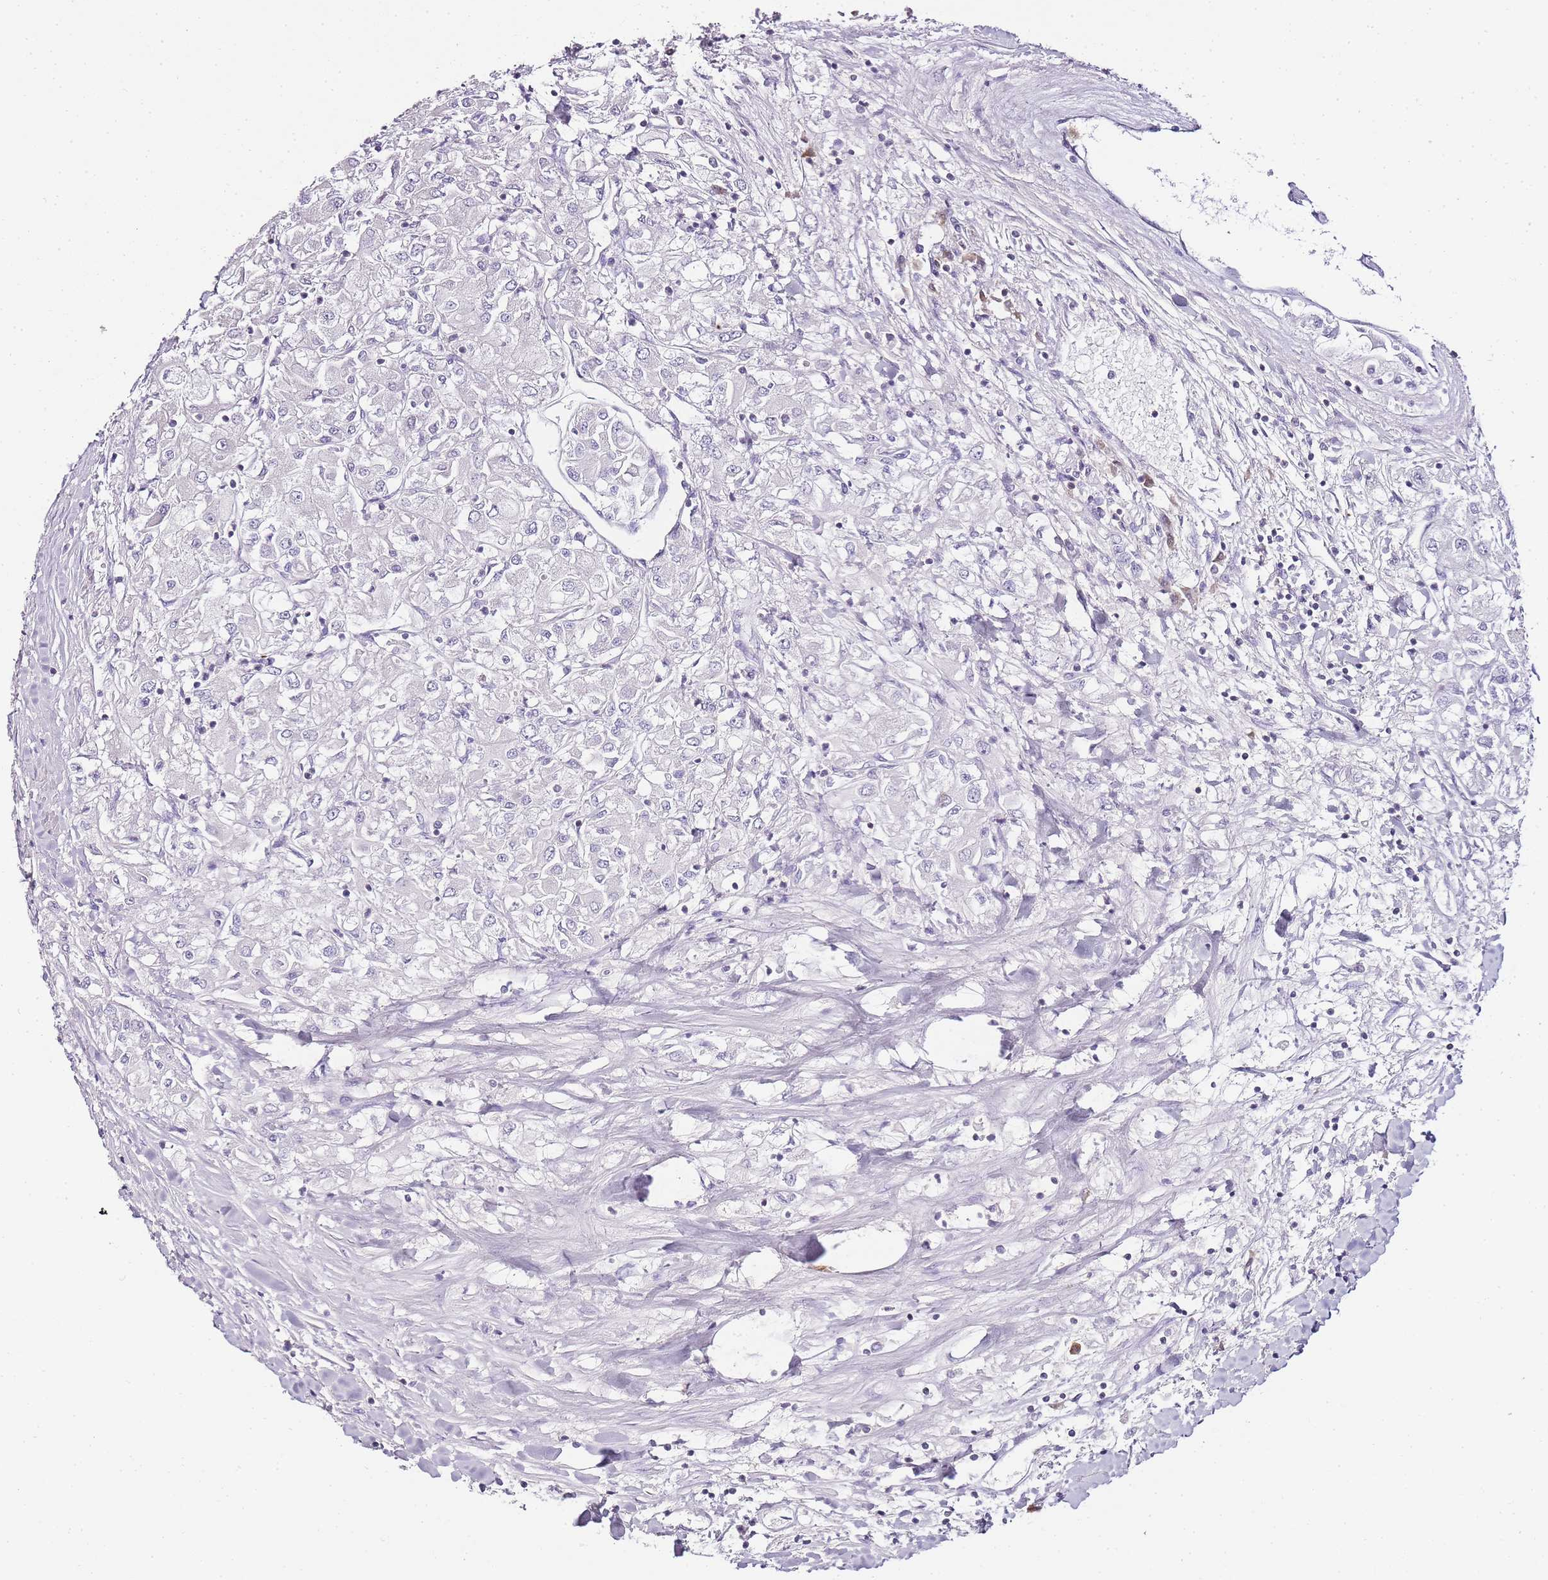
{"staining": {"intensity": "negative", "quantity": "none", "location": "none"}, "tissue": "renal cancer", "cell_type": "Tumor cells", "image_type": "cancer", "snomed": [{"axis": "morphology", "description": "Adenocarcinoma, NOS"}, {"axis": "topography", "description": "Kidney"}], "caption": "Adenocarcinoma (renal) stained for a protein using IHC demonstrates no expression tumor cells.", "gene": "ZBP1", "patient": {"sex": "male", "age": 80}}